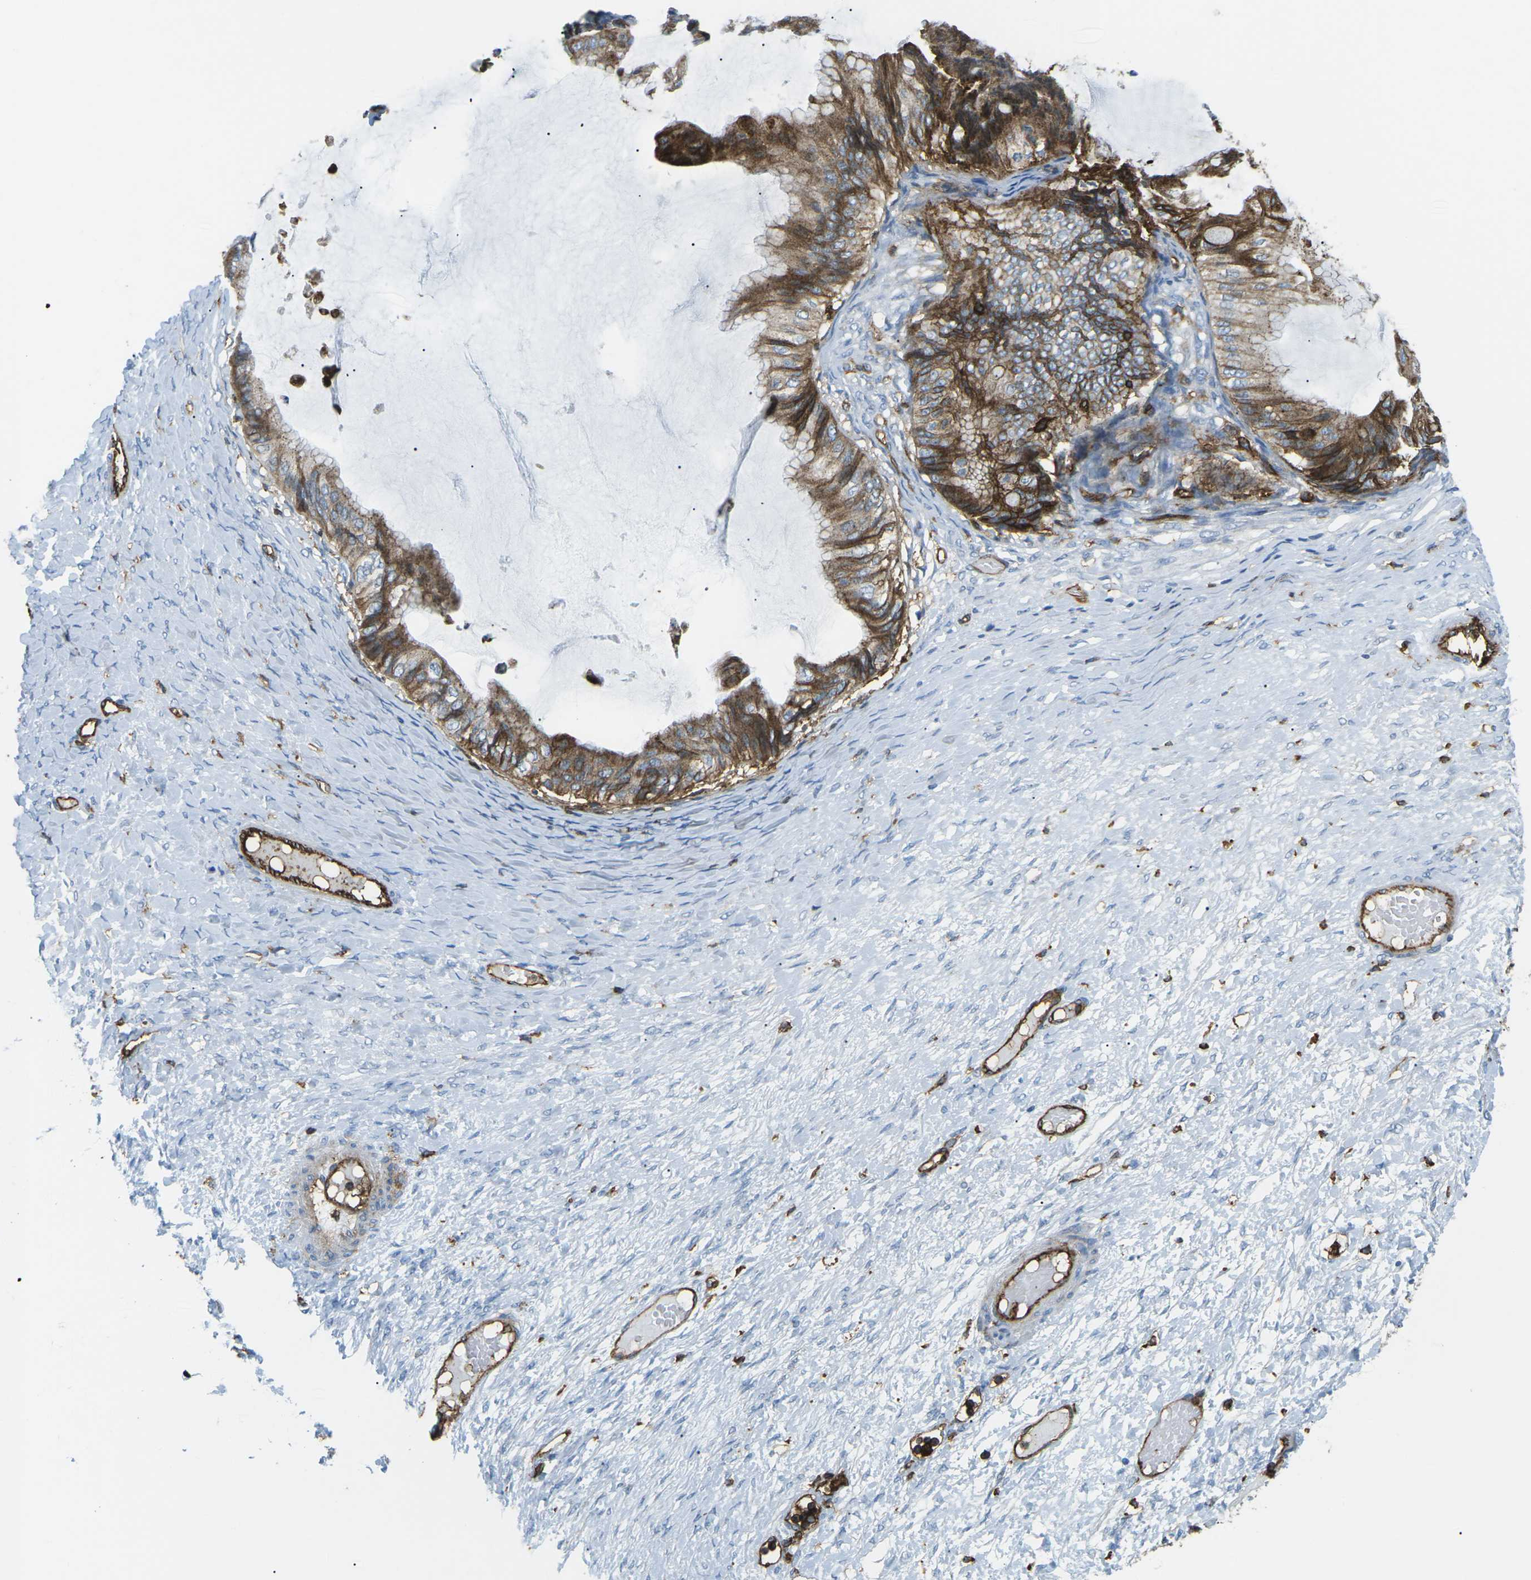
{"staining": {"intensity": "moderate", "quantity": ">75%", "location": "cytoplasmic/membranous"}, "tissue": "ovarian cancer", "cell_type": "Tumor cells", "image_type": "cancer", "snomed": [{"axis": "morphology", "description": "Cystadenocarcinoma, mucinous, NOS"}, {"axis": "topography", "description": "Ovary"}], "caption": "A brown stain shows moderate cytoplasmic/membranous expression of a protein in ovarian cancer (mucinous cystadenocarcinoma) tumor cells.", "gene": "HLA-B", "patient": {"sex": "female", "age": 61}}